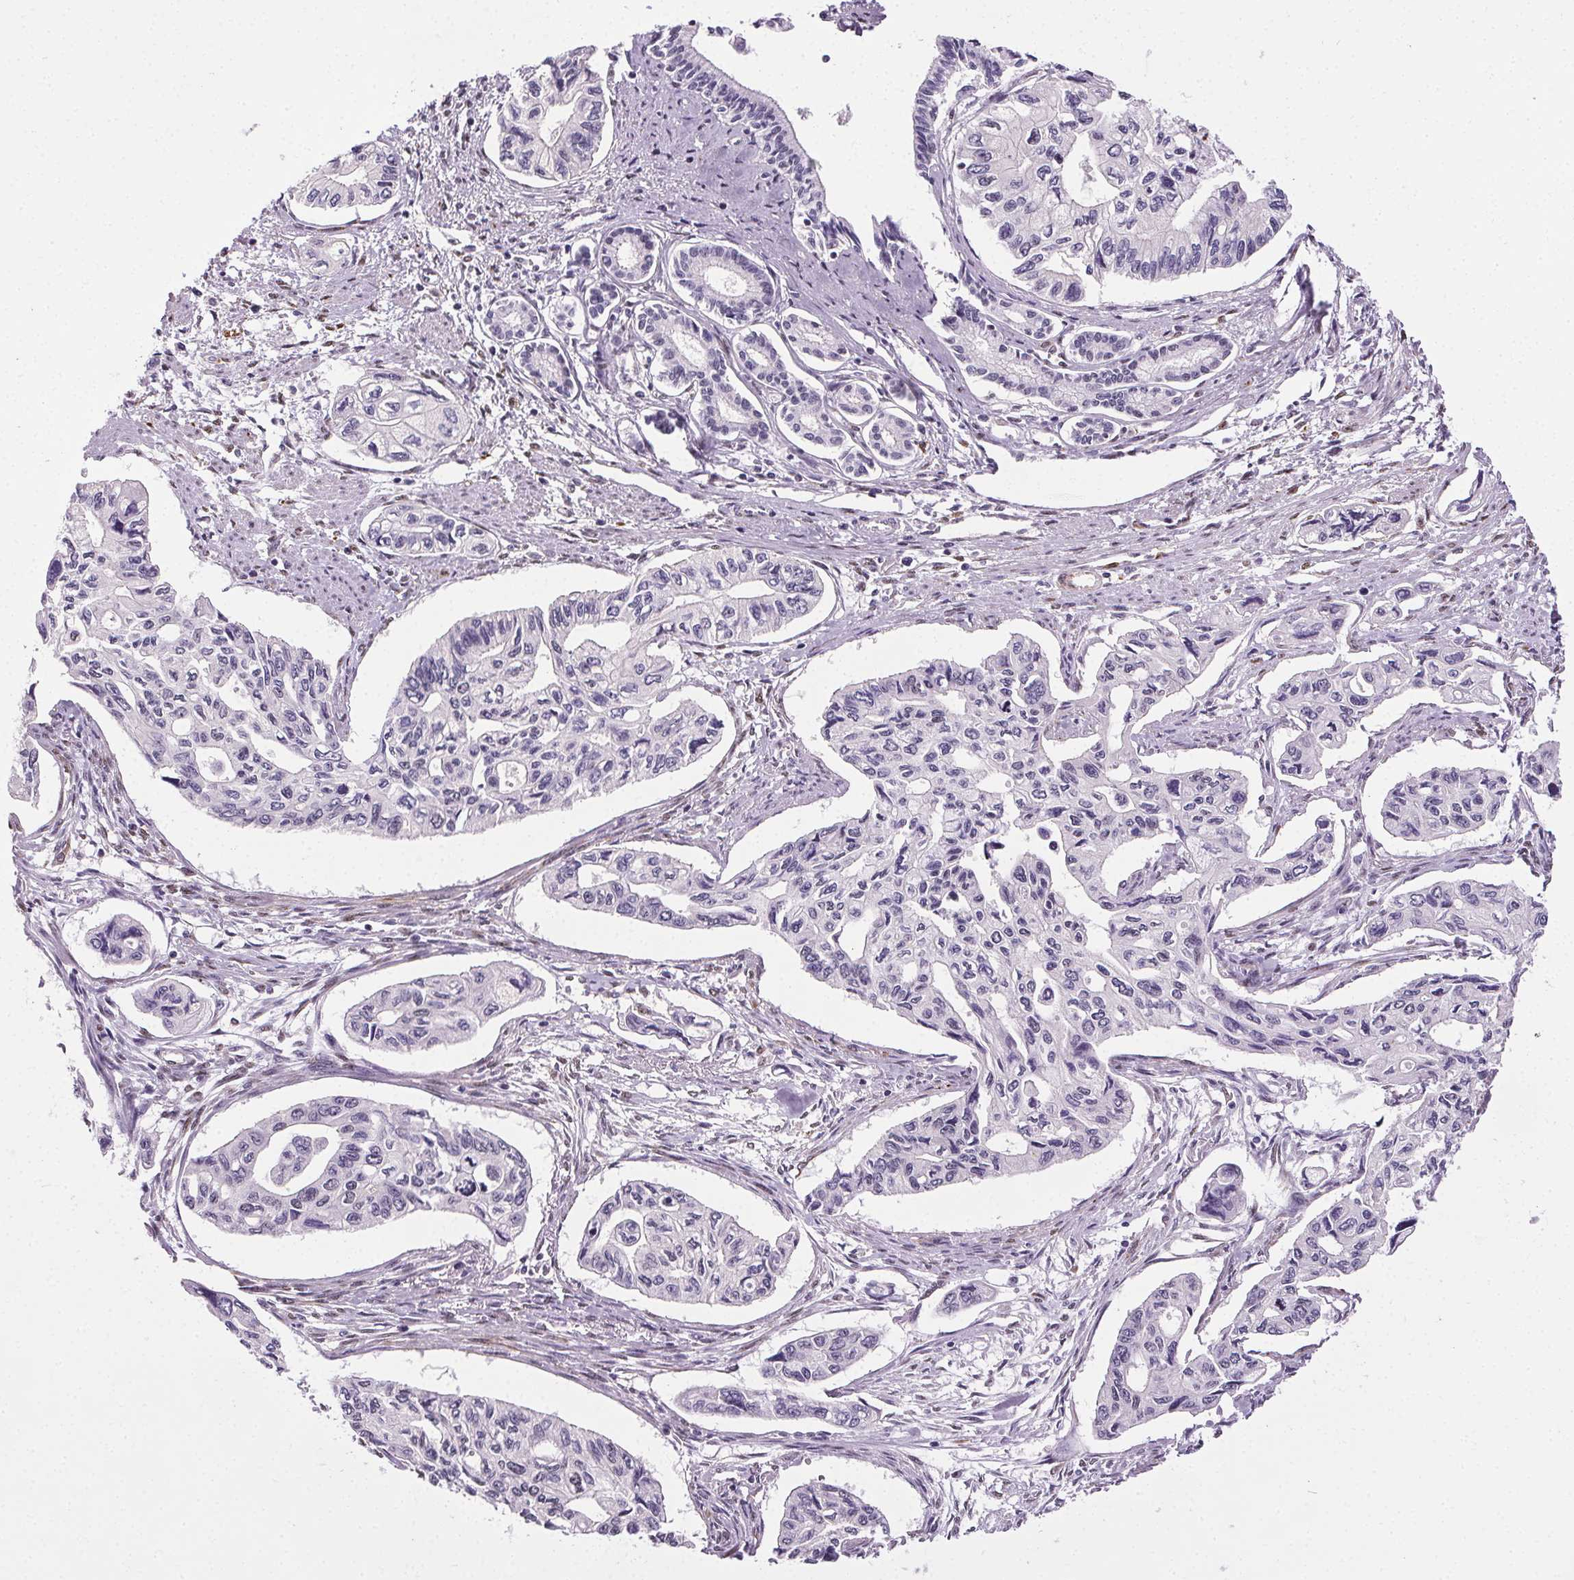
{"staining": {"intensity": "negative", "quantity": "none", "location": "none"}, "tissue": "pancreatic cancer", "cell_type": "Tumor cells", "image_type": "cancer", "snomed": [{"axis": "morphology", "description": "Adenocarcinoma, NOS"}, {"axis": "topography", "description": "Pancreas"}], "caption": "The micrograph demonstrates no significant expression in tumor cells of adenocarcinoma (pancreatic). (DAB immunohistochemistry visualized using brightfield microscopy, high magnification).", "gene": "GP6", "patient": {"sex": "female", "age": 76}}